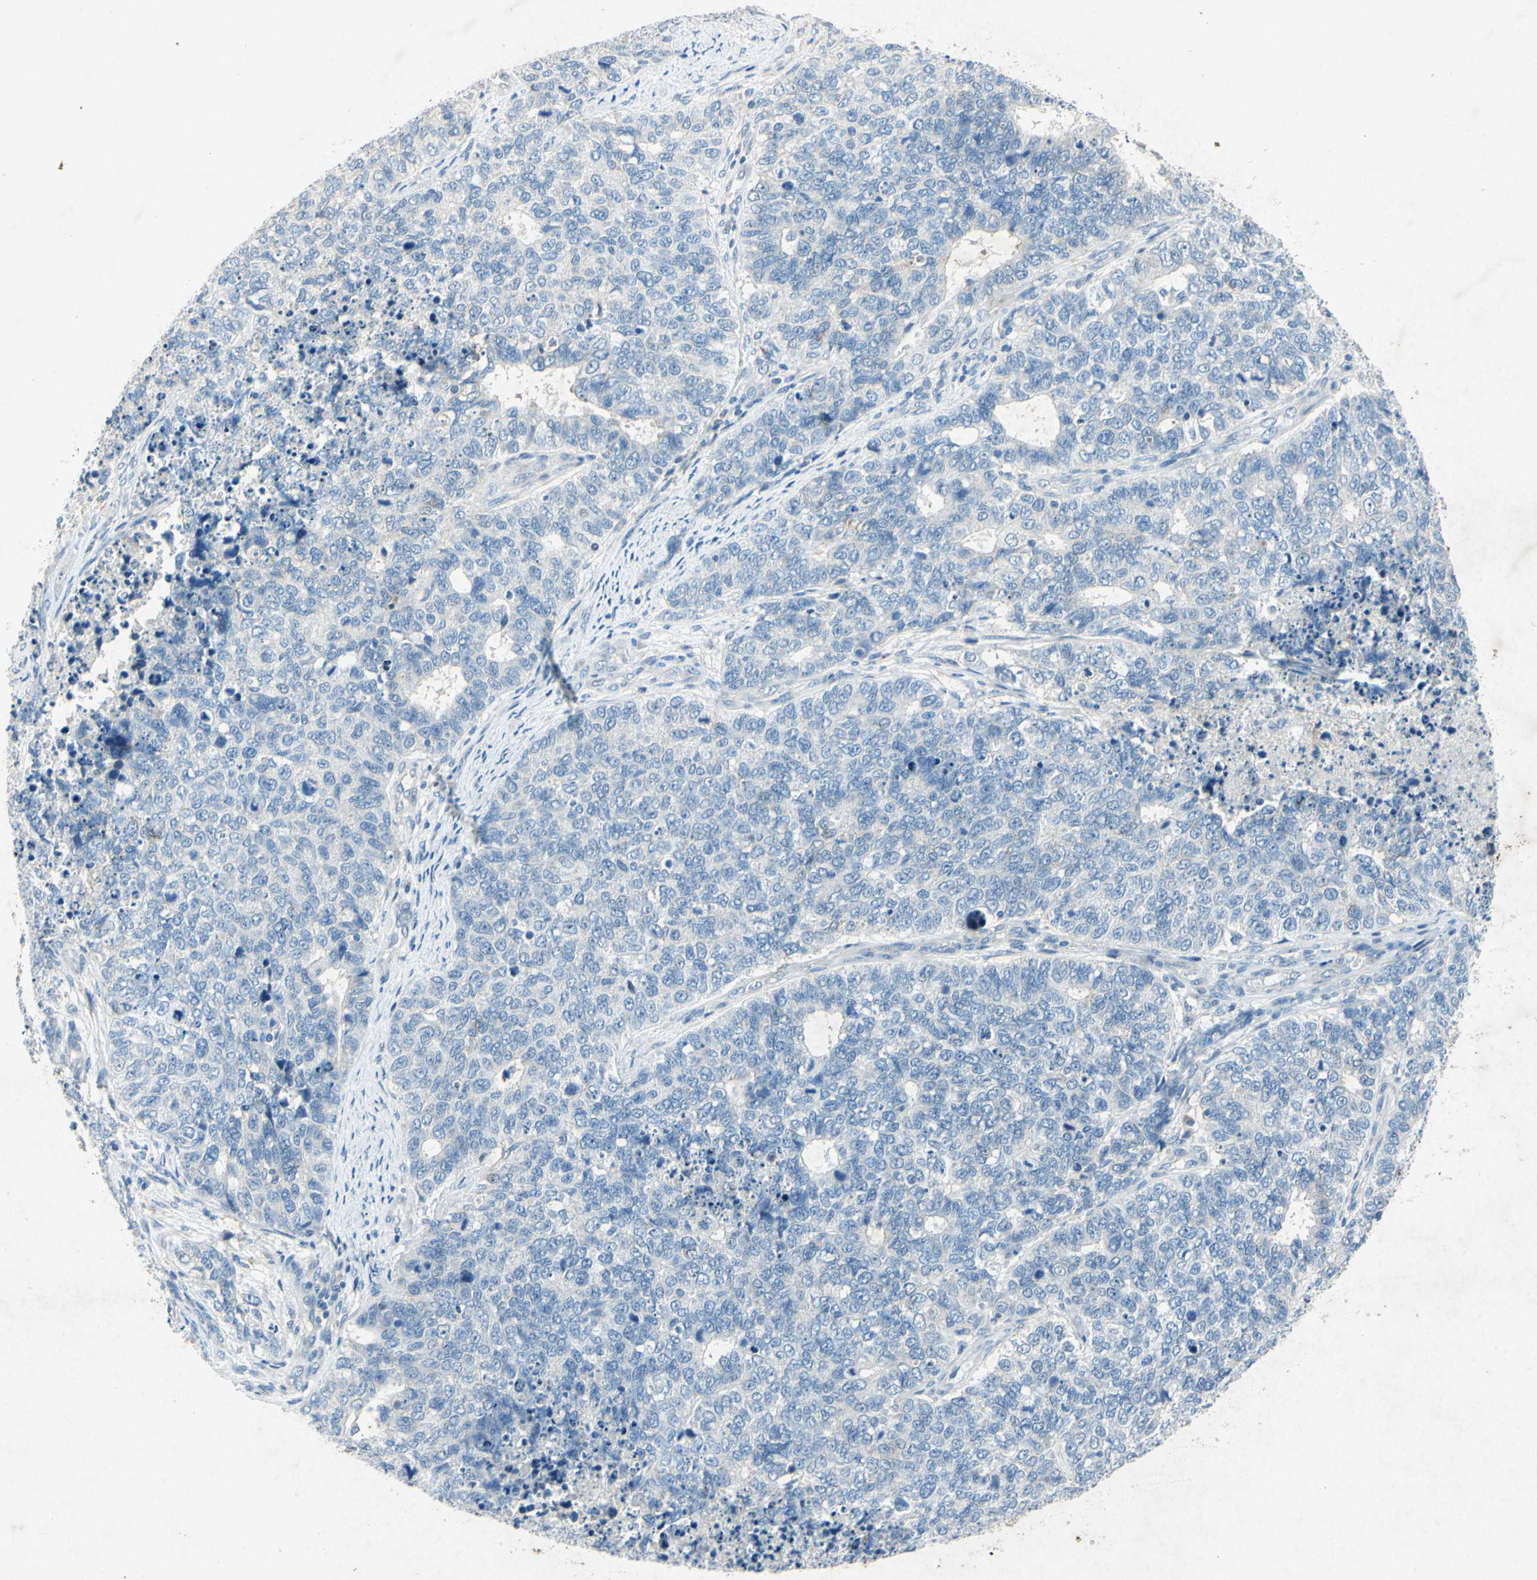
{"staining": {"intensity": "negative", "quantity": "none", "location": "none"}, "tissue": "cervical cancer", "cell_type": "Tumor cells", "image_type": "cancer", "snomed": [{"axis": "morphology", "description": "Squamous cell carcinoma, NOS"}, {"axis": "topography", "description": "Cervix"}], "caption": "An IHC micrograph of cervical squamous cell carcinoma is shown. There is no staining in tumor cells of cervical squamous cell carcinoma. The staining was performed using DAB (3,3'-diaminobenzidine) to visualize the protein expression in brown, while the nuclei were stained in blue with hematoxylin (Magnification: 20x).", "gene": "SNAP91", "patient": {"sex": "female", "age": 63}}